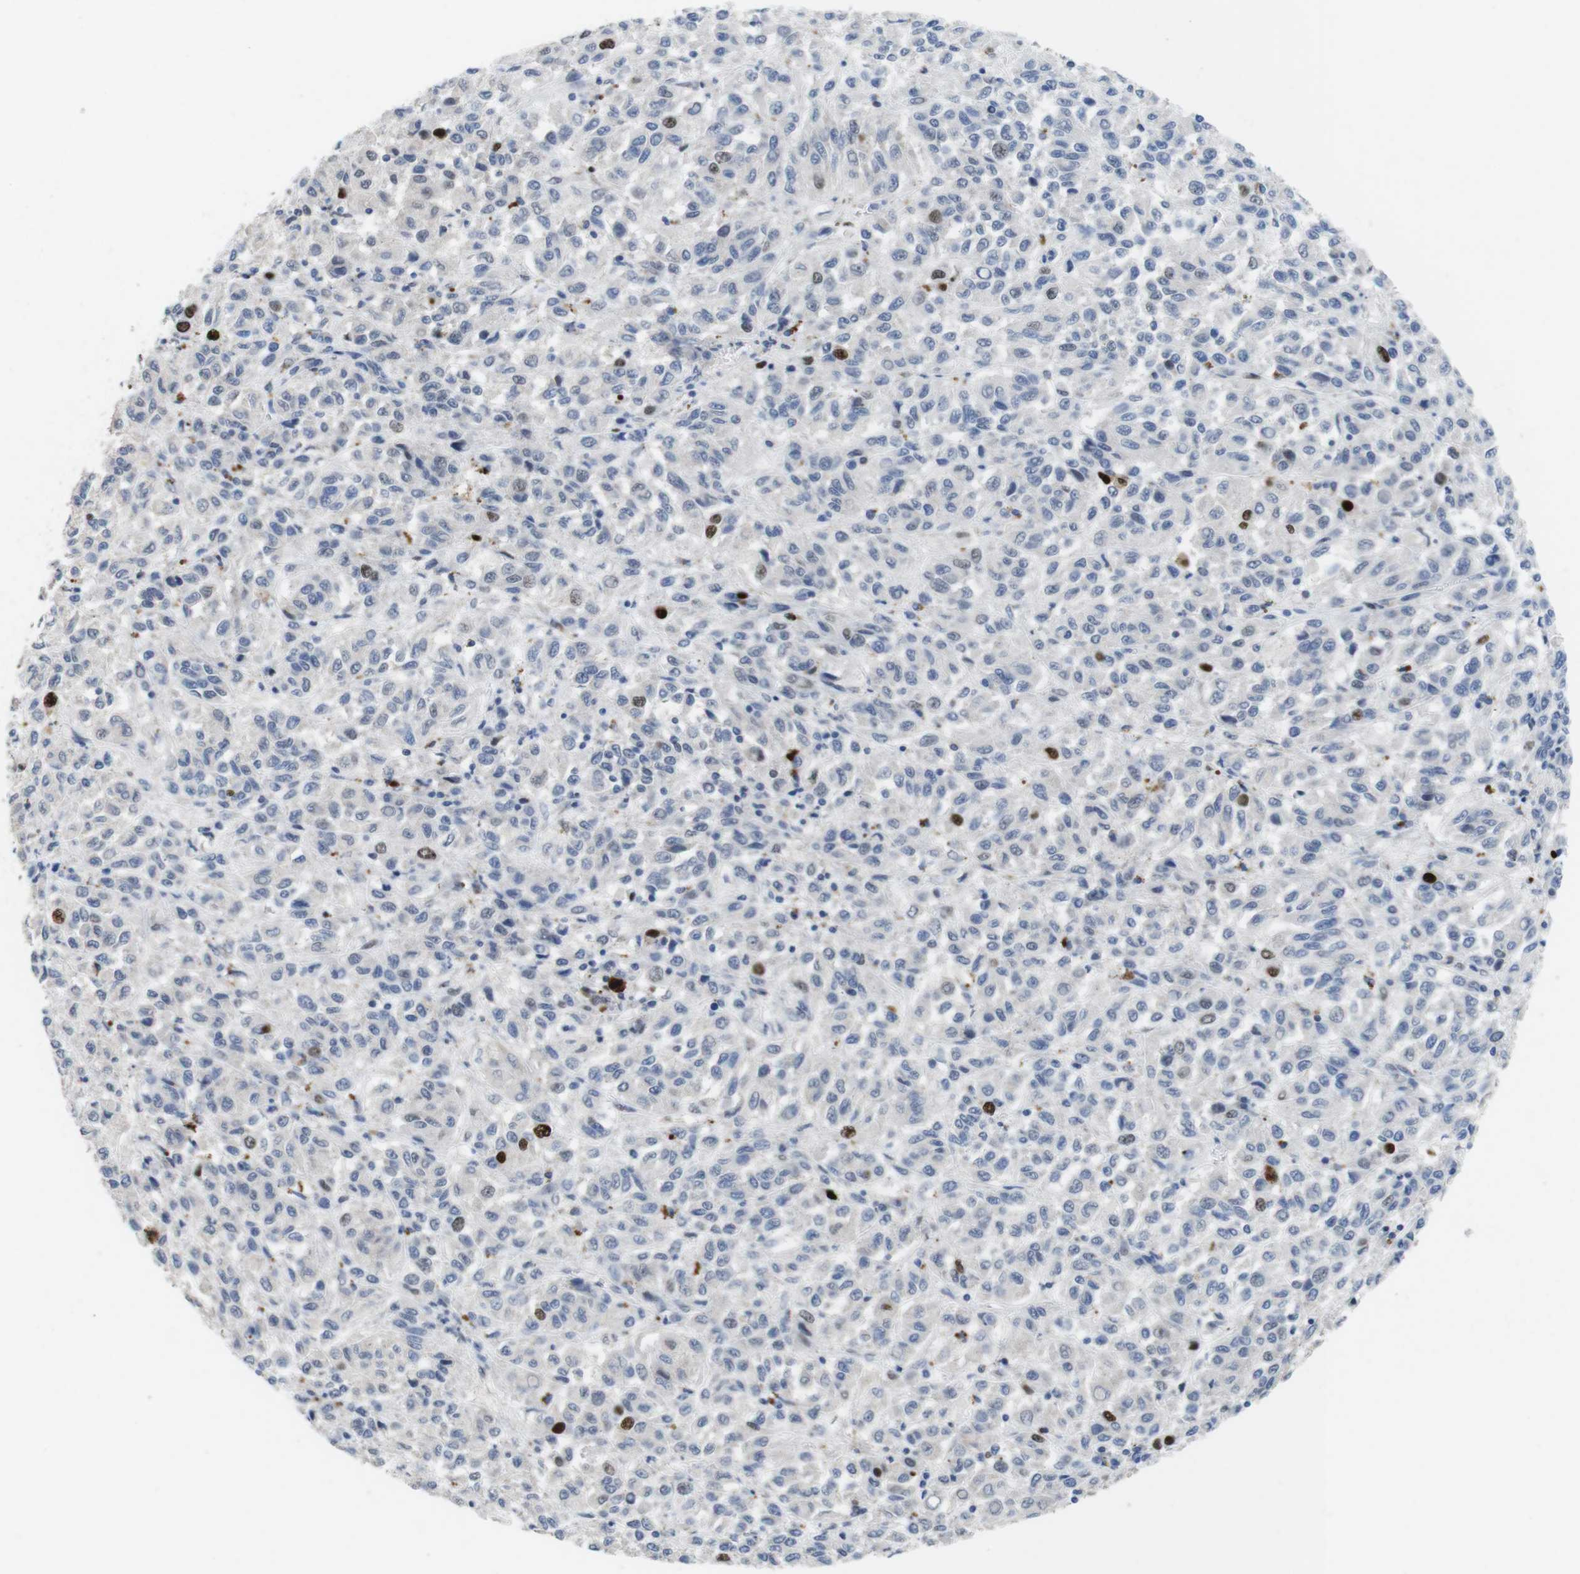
{"staining": {"intensity": "strong", "quantity": "<25%", "location": "nuclear"}, "tissue": "melanoma", "cell_type": "Tumor cells", "image_type": "cancer", "snomed": [{"axis": "morphology", "description": "Malignant melanoma, Metastatic site"}, {"axis": "topography", "description": "Lung"}], "caption": "Immunohistochemistry histopathology image of neoplastic tissue: human malignant melanoma (metastatic site) stained using immunohistochemistry demonstrates medium levels of strong protein expression localized specifically in the nuclear of tumor cells, appearing as a nuclear brown color.", "gene": "KPNA2", "patient": {"sex": "male", "age": 64}}